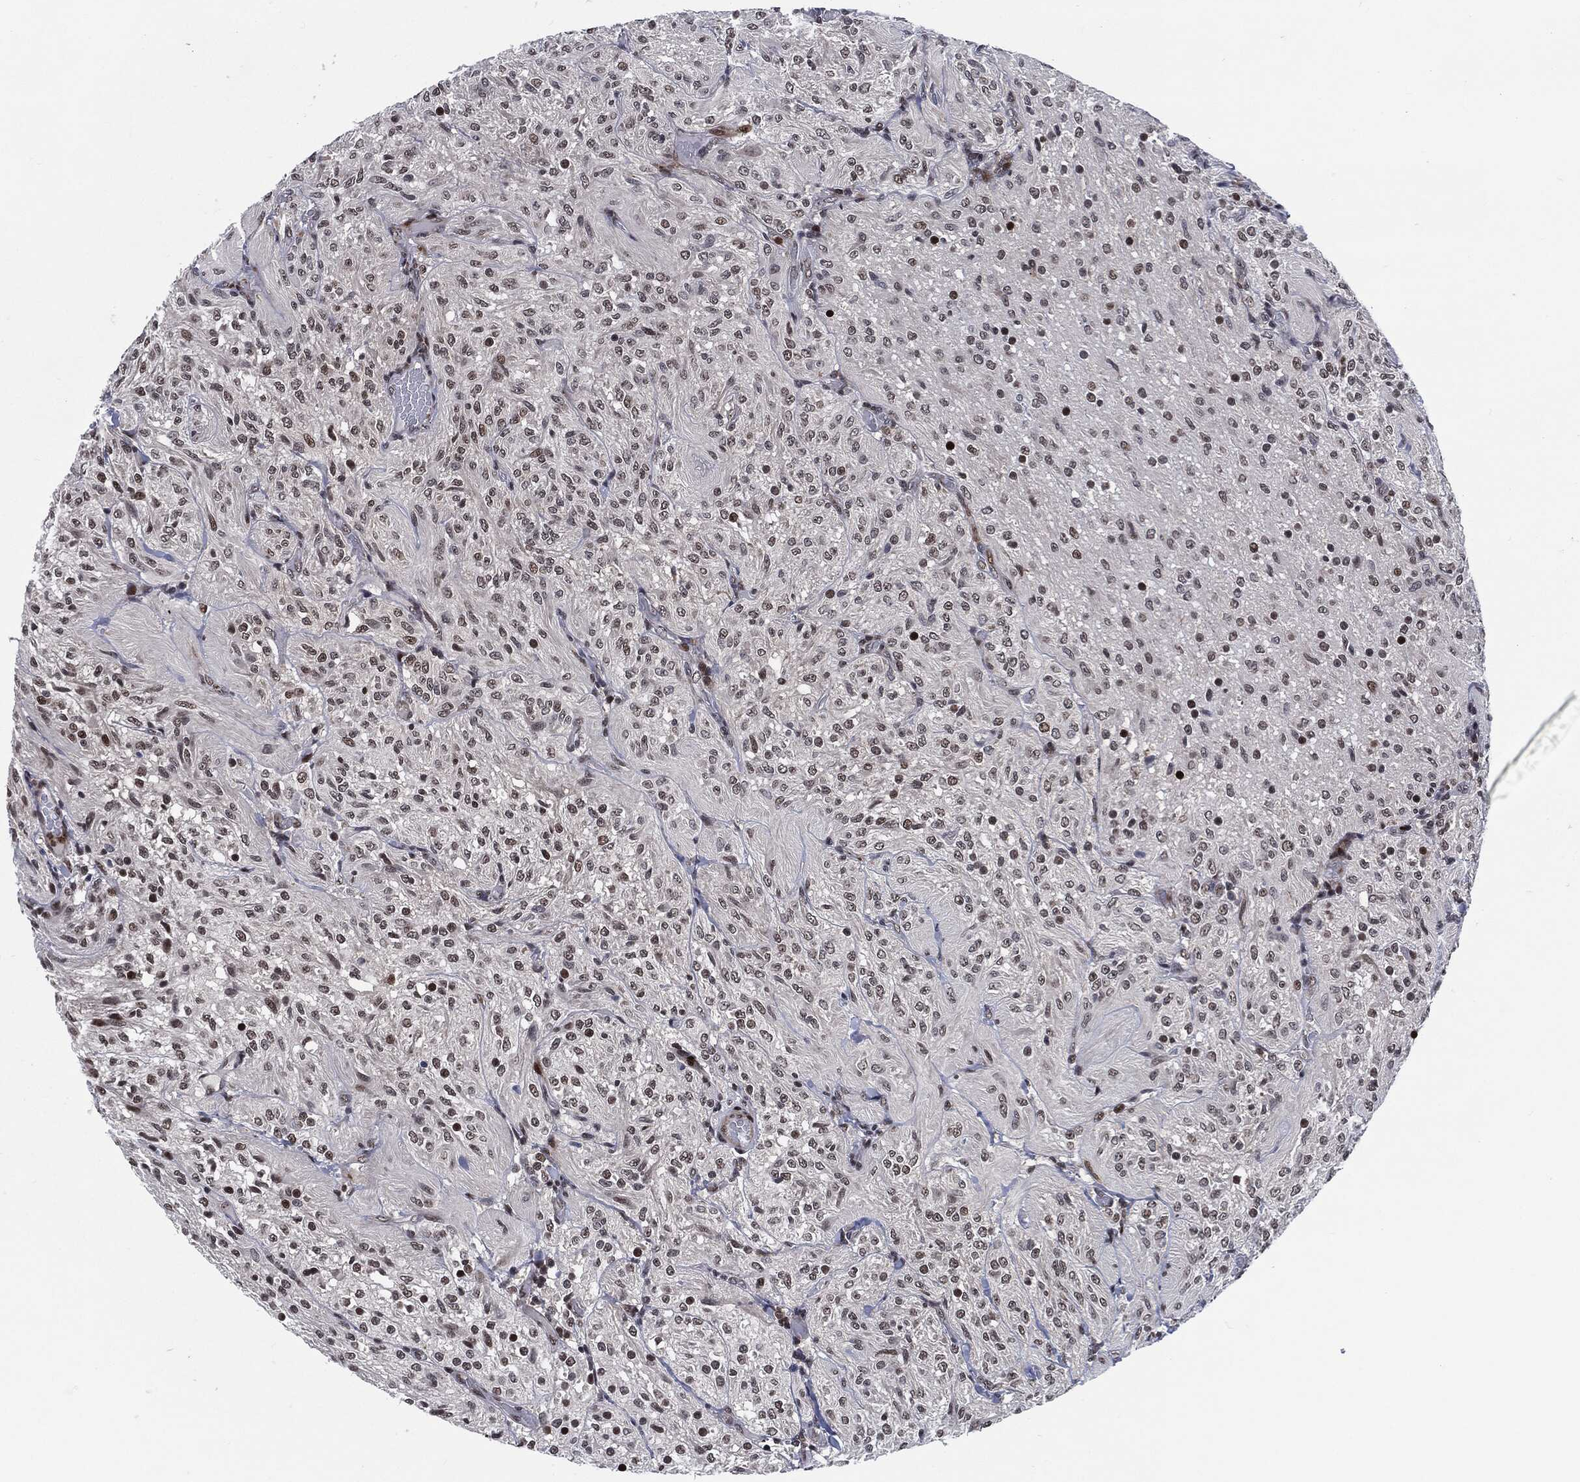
{"staining": {"intensity": "strong", "quantity": "<25%", "location": "nuclear"}, "tissue": "glioma", "cell_type": "Tumor cells", "image_type": "cancer", "snomed": [{"axis": "morphology", "description": "Glioma, malignant, Low grade"}, {"axis": "topography", "description": "Brain"}], "caption": "The histopathology image demonstrates a brown stain indicating the presence of a protein in the nuclear of tumor cells in glioma.", "gene": "AKT2", "patient": {"sex": "male", "age": 3}}